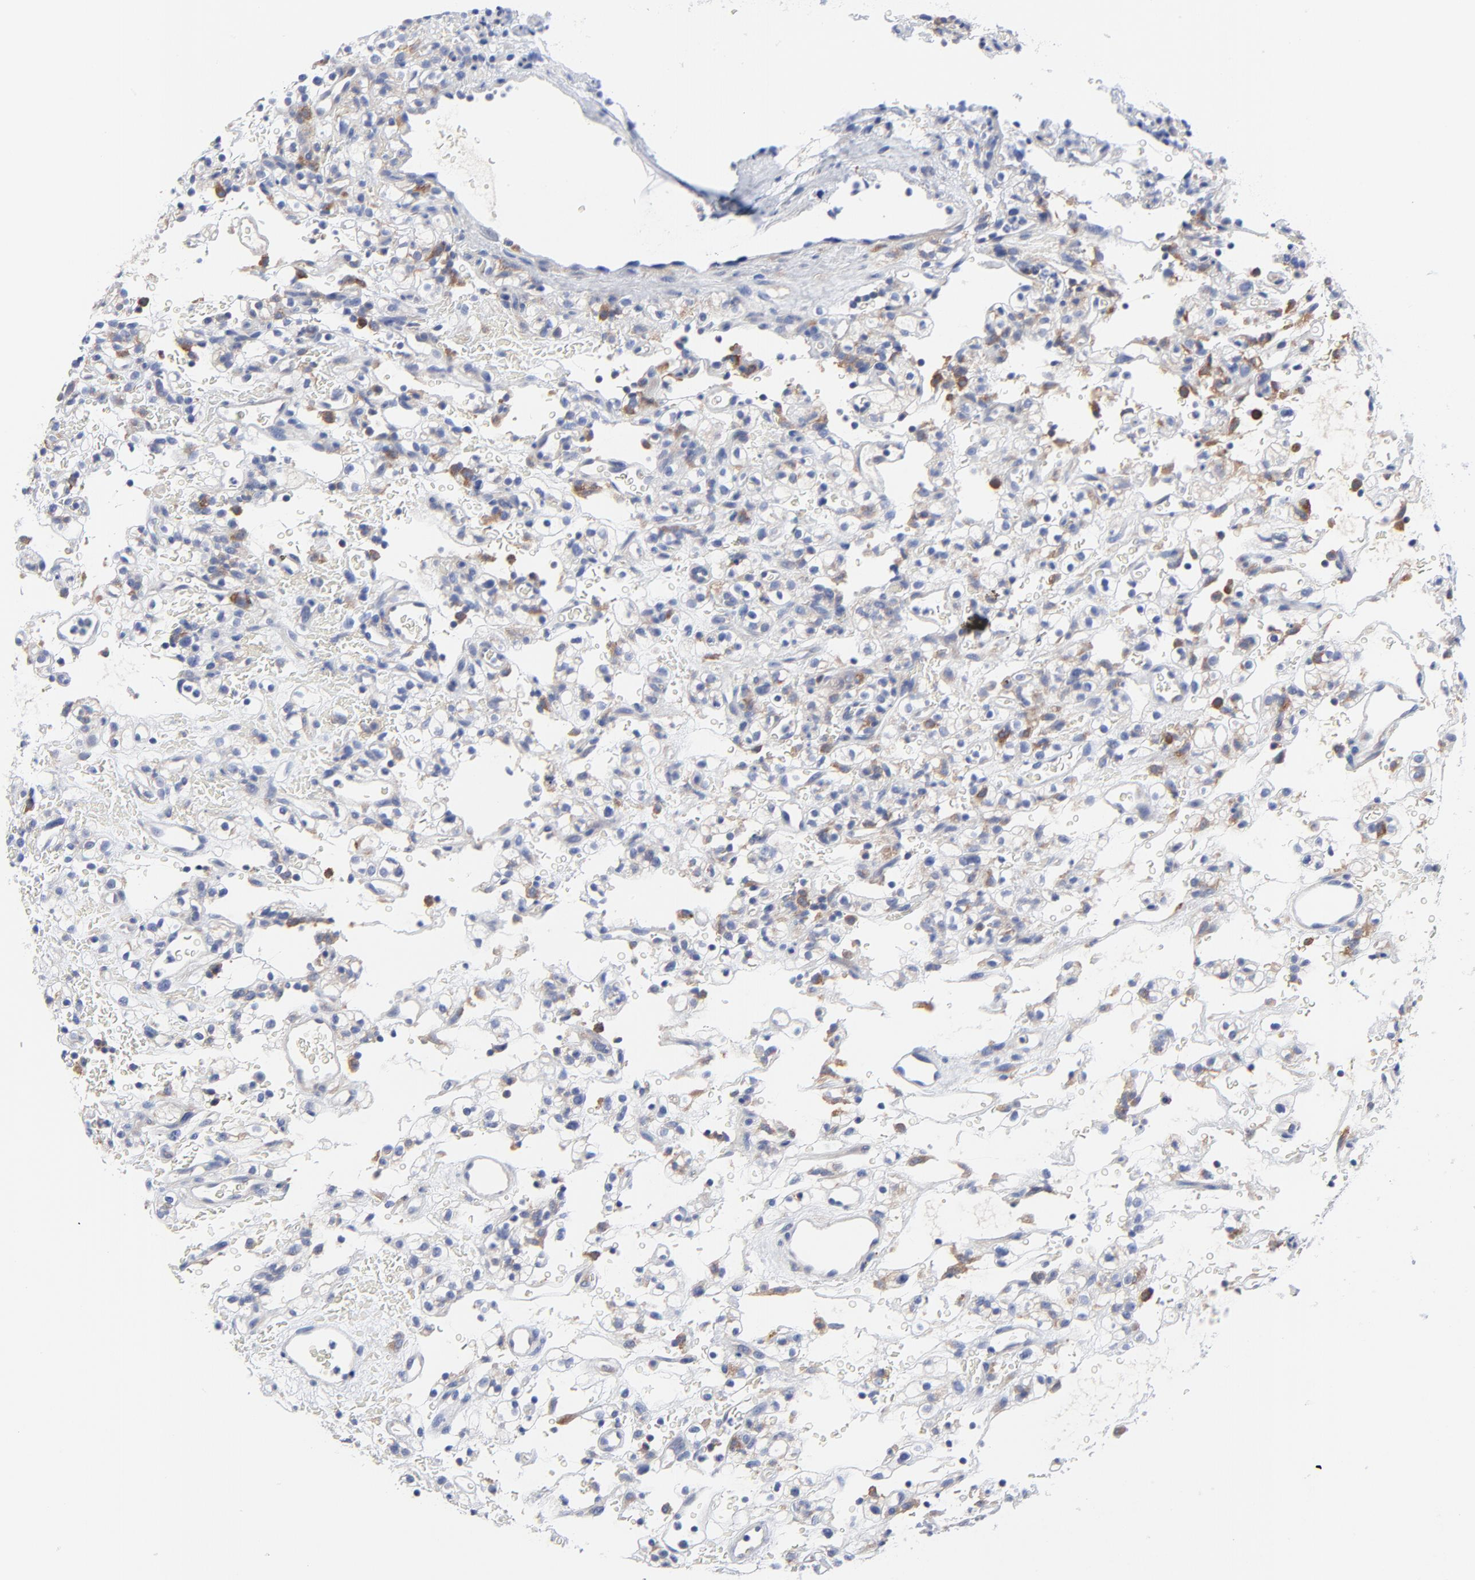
{"staining": {"intensity": "moderate", "quantity": "25%-75%", "location": "cytoplasmic/membranous"}, "tissue": "renal cancer", "cell_type": "Tumor cells", "image_type": "cancer", "snomed": [{"axis": "morphology", "description": "Normal tissue, NOS"}, {"axis": "morphology", "description": "Adenocarcinoma, NOS"}, {"axis": "topography", "description": "Kidney"}], "caption": "This is an image of immunohistochemistry staining of adenocarcinoma (renal), which shows moderate expression in the cytoplasmic/membranous of tumor cells.", "gene": "STAT2", "patient": {"sex": "female", "age": 72}}